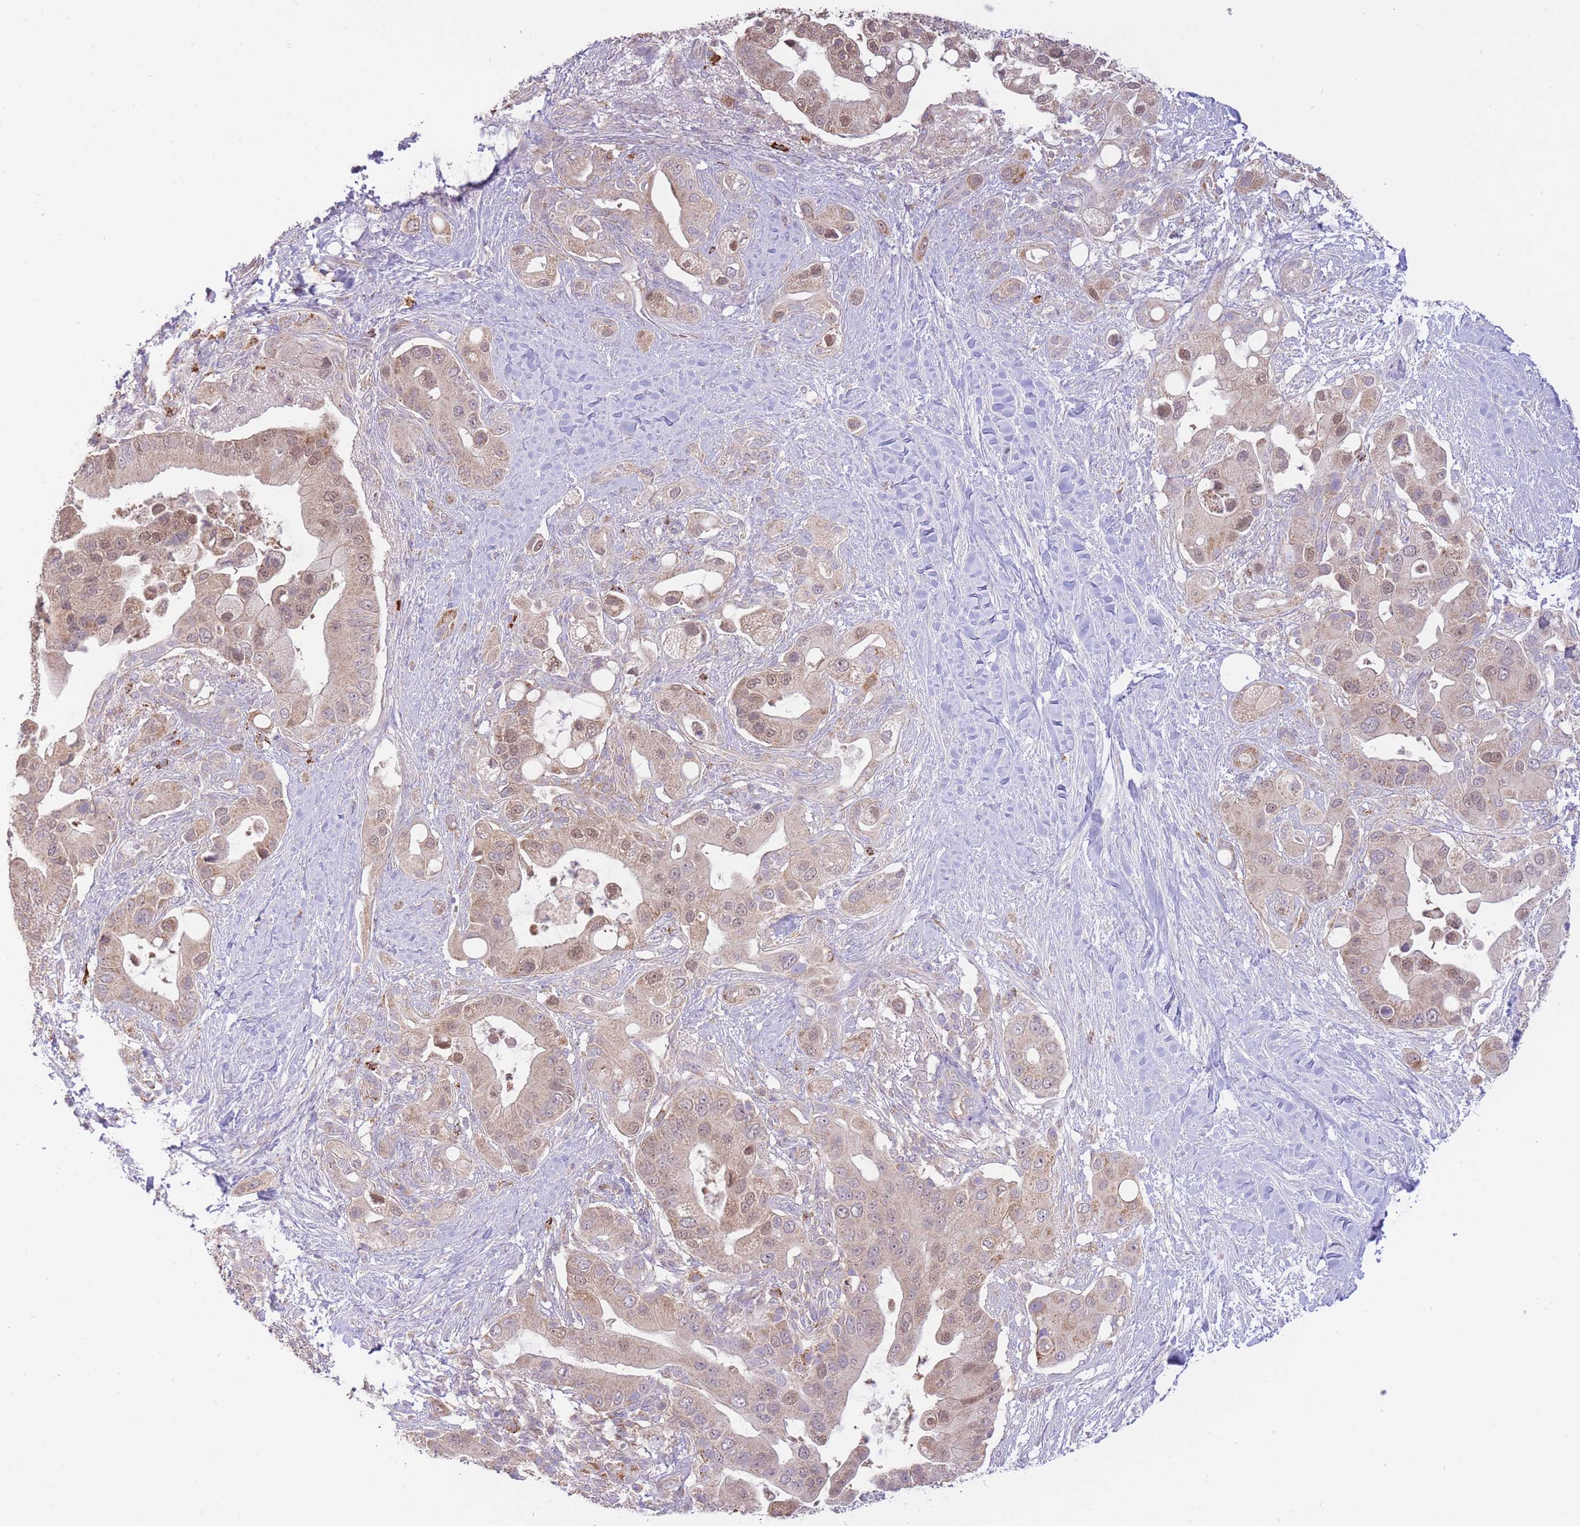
{"staining": {"intensity": "weak", "quantity": ">75%", "location": "cytoplasmic/membranous,nuclear"}, "tissue": "pancreatic cancer", "cell_type": "Tumor cells", "image_type": "cancer", "snomed": [{"axis": "morphology", "description": "Adenocarcinoma, NOS"}, {"axis": "topography", "description": "Pancreas"}], "caption": "Human pancreatic cancer (adenocarcinoma) stained with a brown dye shows weak cytoplasmic/membranous and nuclear positive positivity in about >75% of tumor cells.", "gene": "PREP", "patient": {"sex": "male", "age": 57}}